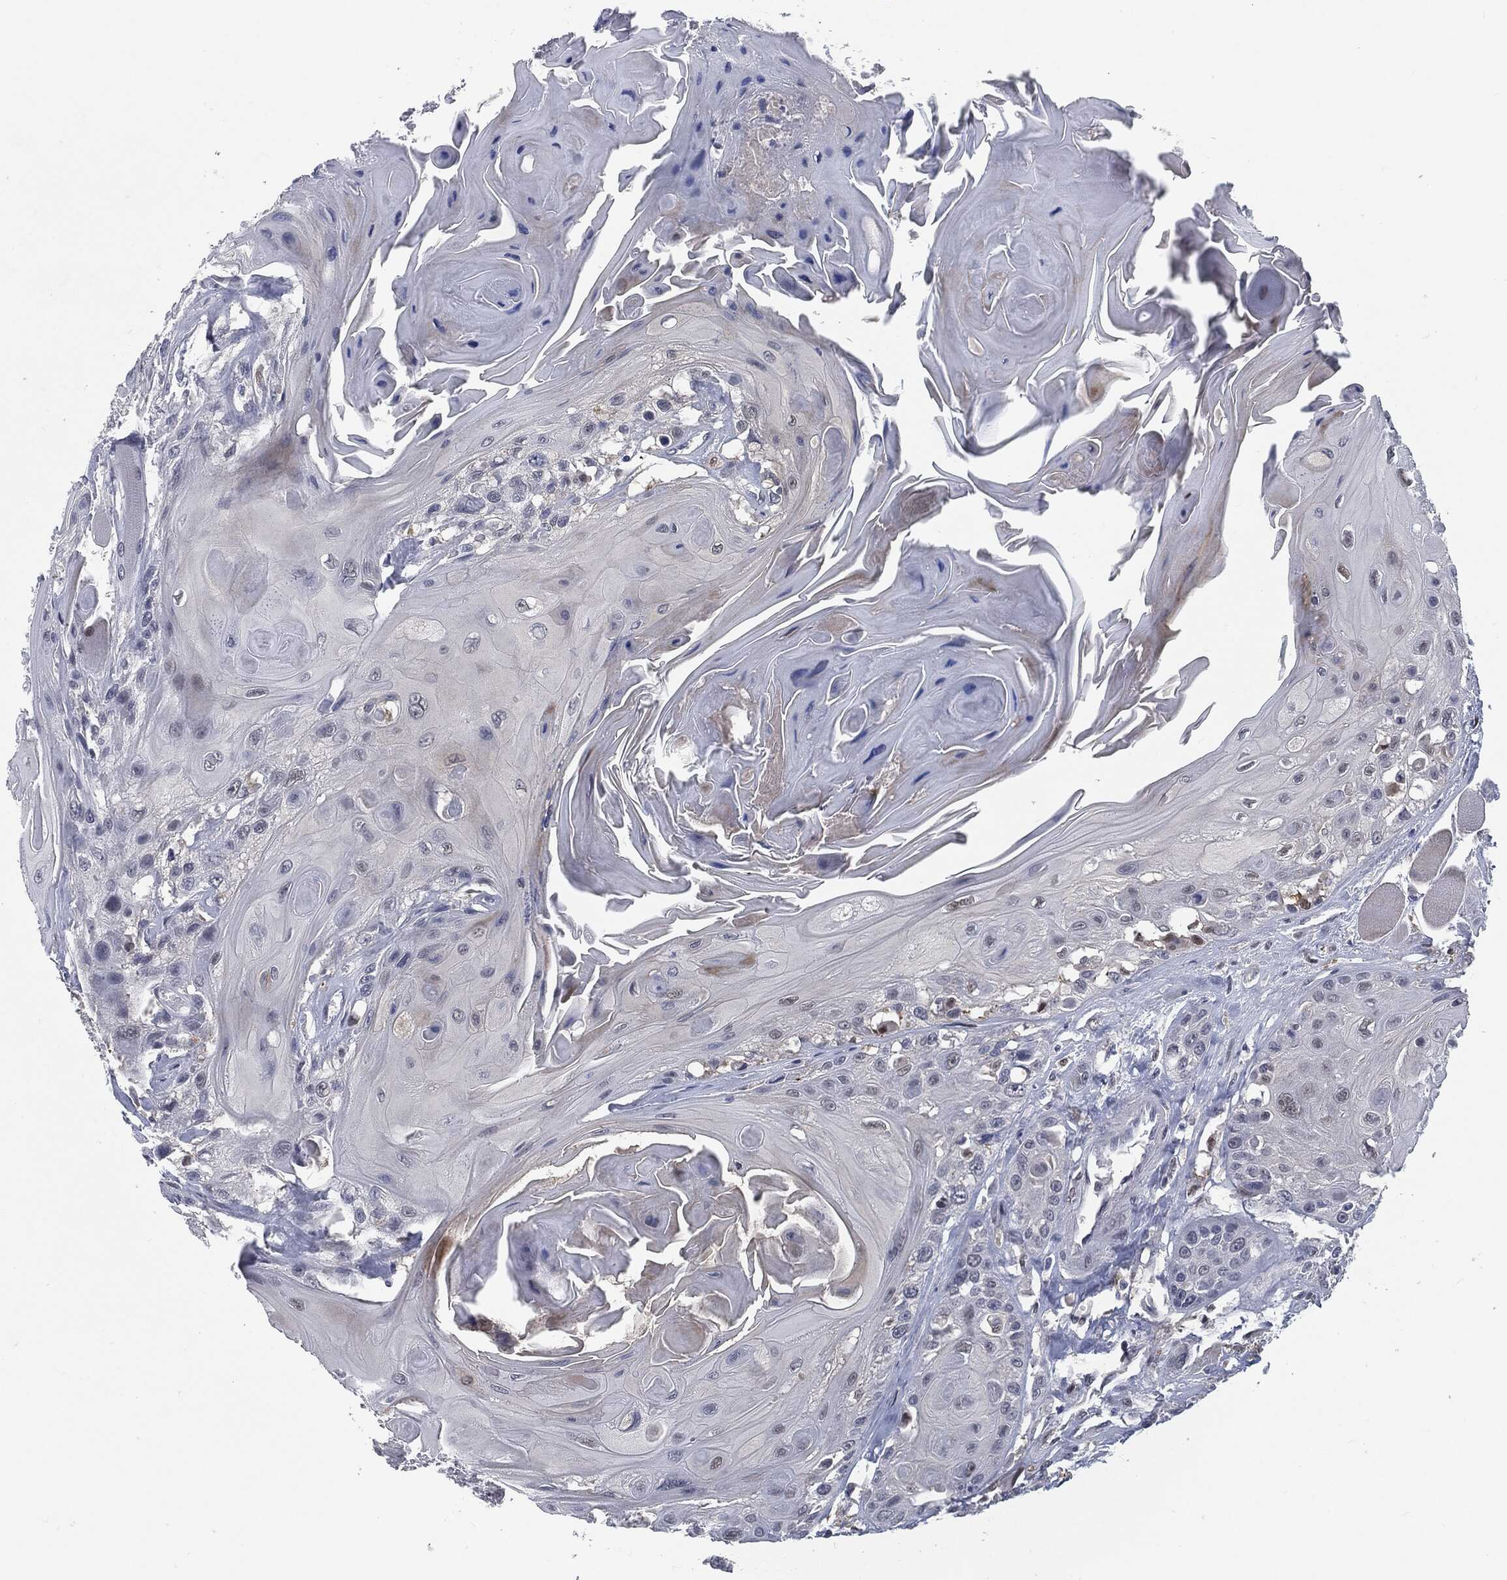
{"staining": {"intensity": "negative", "quantity": "none", "location": "none"}, "tissue": "head and neck cancer", "cell_type": "Tumor cells", "image_type": "cancer", "snomed": [{"axis": "morphology", "description": "Squamous cell carcinoma, NOS"}, {"axis": "topography", "description": "Head-Neck"}], "caption": "An image of squamous cell carcinoma (head and neck) stained for a protein demonstrates no brown staining in tumor cells.", "gene": "PROM1", "patient": {"sex": "female", "age": 59}}